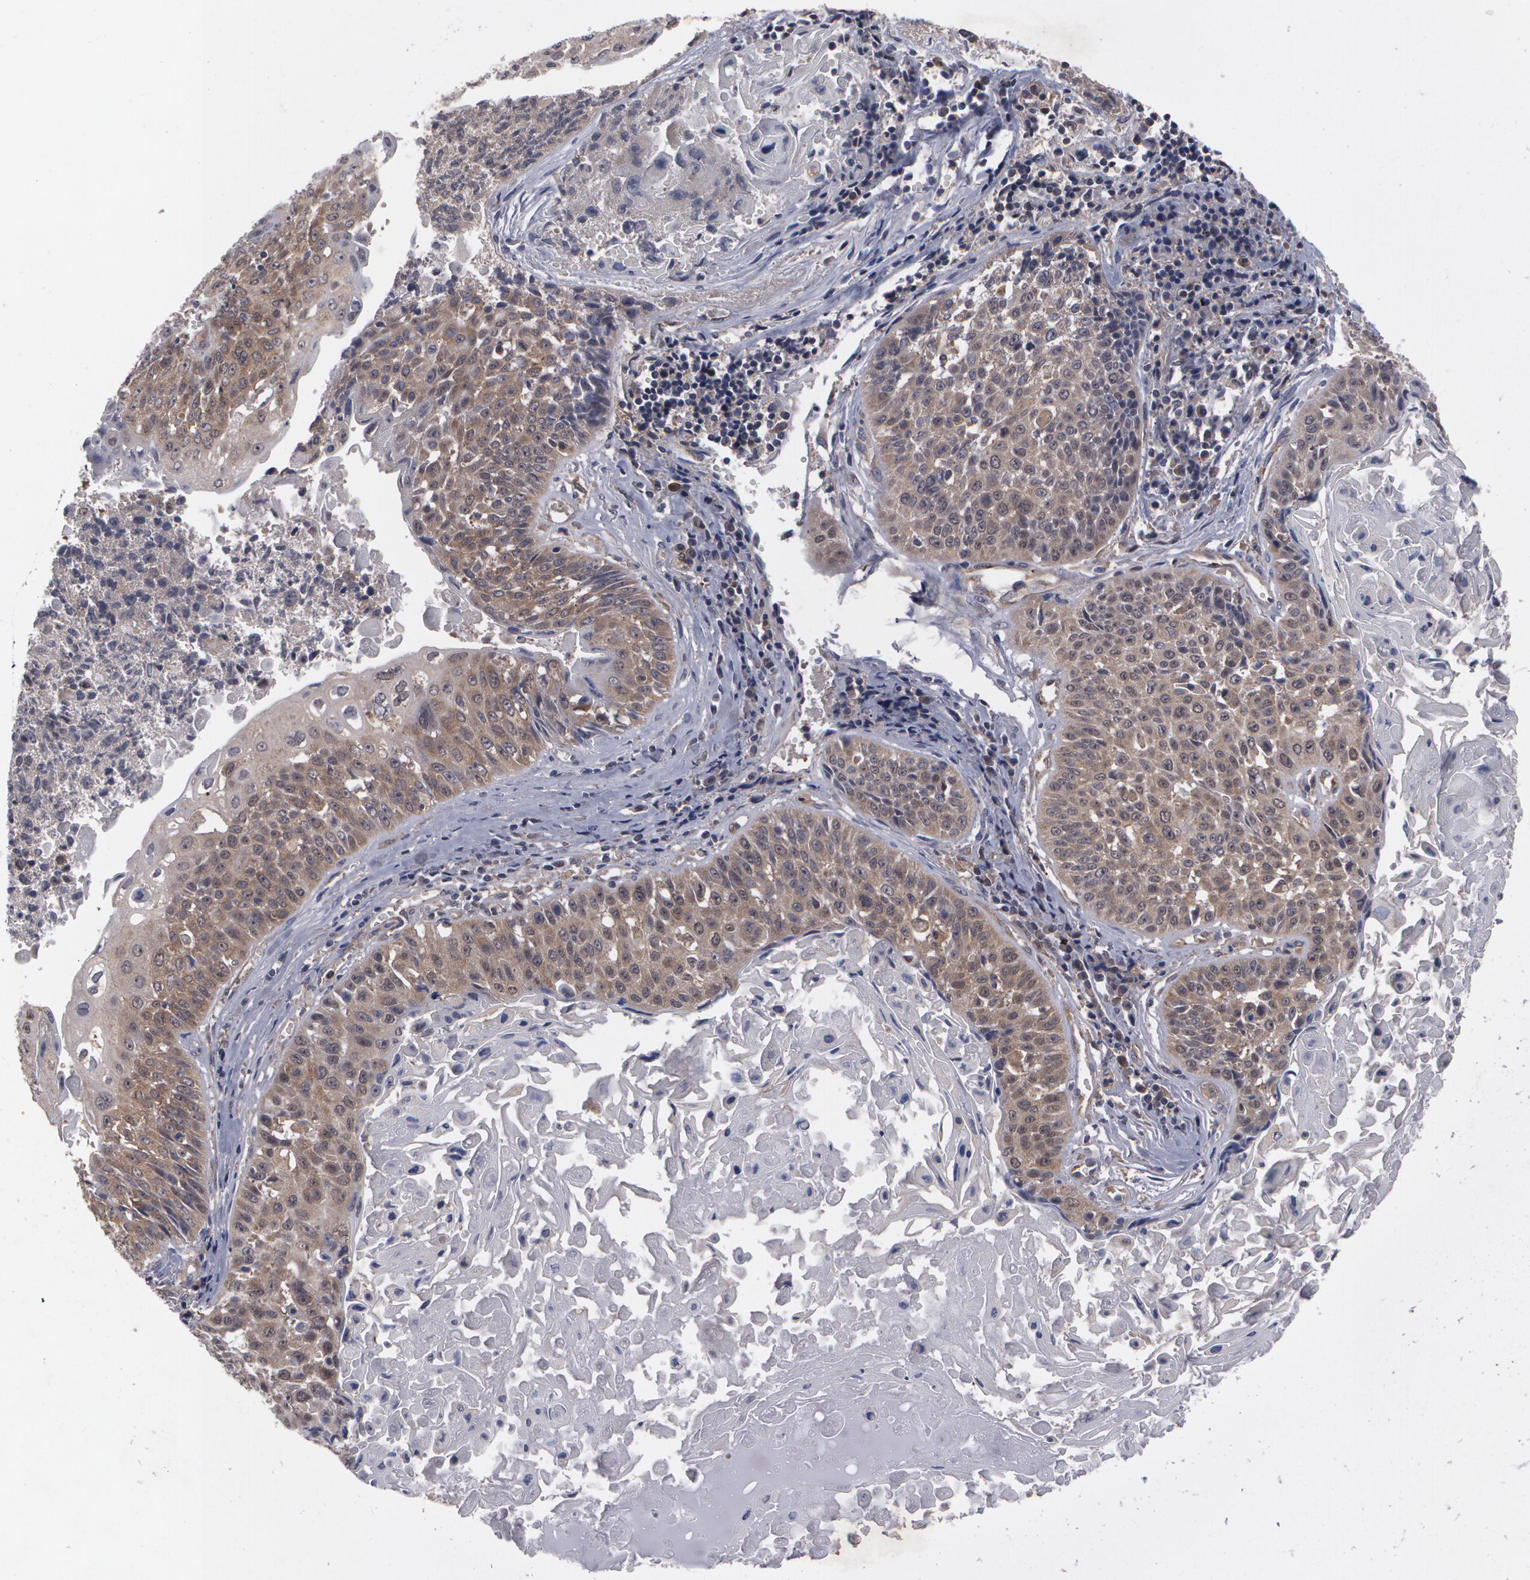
{"staining": {"intensity": "weak", "quantity": "25%-75%", "location": "cytoplasmic/membranous"}, "tissue": "lung cancer", "cell_type": "Tumor cells", "image_type": "cancer", "snomed": [{"axis": "morphology", "description": "Adenocarcinoma, NOS"}, {"axis": "topography", "description": "Lung"}], "caption": "A low amount of weak cytoplasmic/membranous staining is seen in approximately 25%-75% of tumor cells in lung cancer tissue.", "gene": "HTT", "patient": {"sex": "male", "age": 60}}